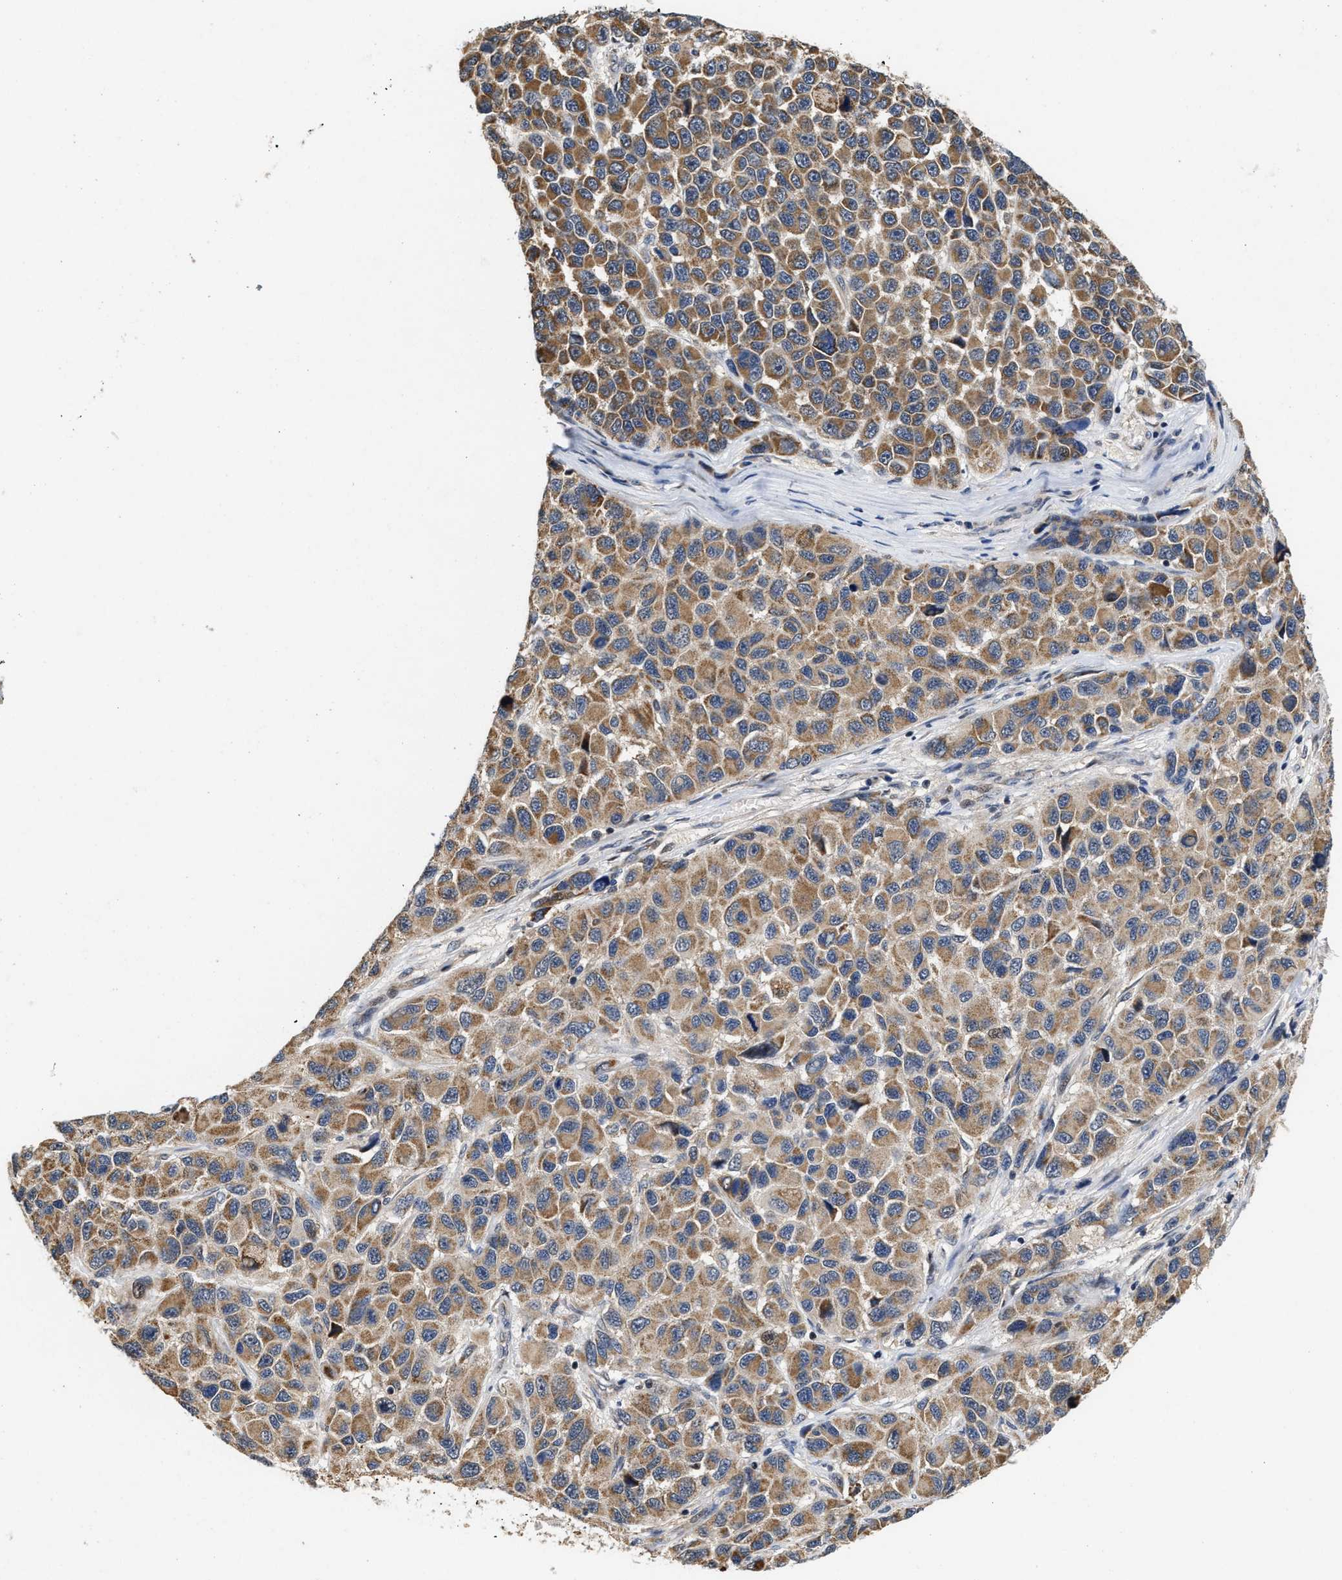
{"staining": {"intensity": "moderate", "quantity": ">75%", "location": "cytoplasmic/membranous"}, "tissue": "melanoma", "cell_type": "Tumor cells", "image_type": "cancer", "snomed": [{"axis": "morphology", "description": "Malignant melanoma, NOS"}, {"axis": "topography", "description": "Skin"}], "caption": "This is a photomicrograph of immunohistochemistry (IHC) staining of melanoma, which shows moderate positivity in the cytoplasmic/membranous of tumor cells.", "gene": "SCYL2", "patient": {"sex": "male", "age": 53}}